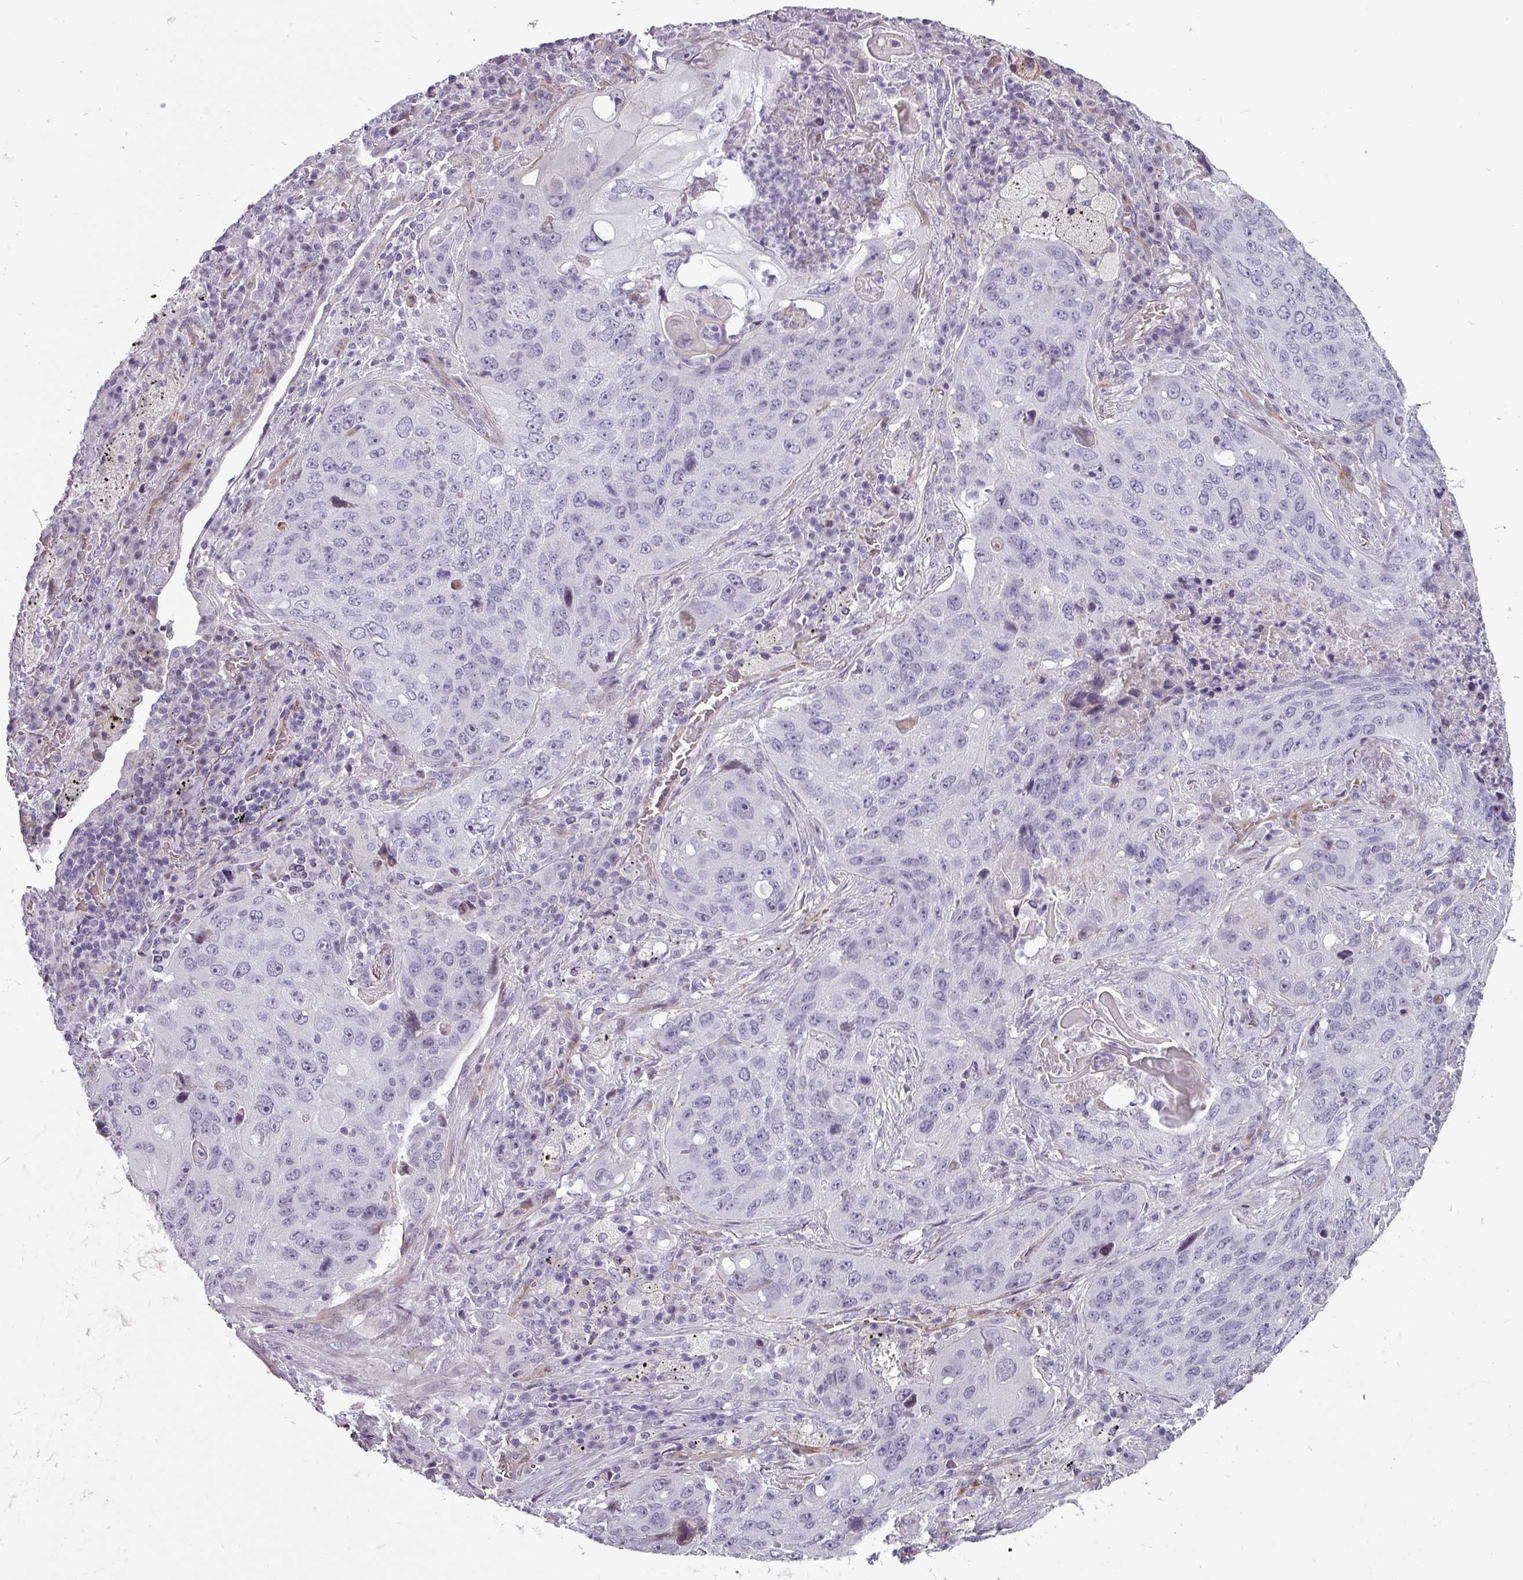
{"staining": {"intensity": "negative", "quantity": "none", "location": "none"}, "tissue": "lung cancer", "cell_type": "Tumor cells", "image_type": "cancer", "snomed": [{"axis": "morphology", "description": "Squamous cell carcinoma, NOS"}, {"axis": "topography", "description": "Lung"}], "caption": "Micrograph shows no protein expression in tumor cells of lung cancer tissue.", "gene": "CHRDL1", "patient": {"sex": "female", "age": 63}}